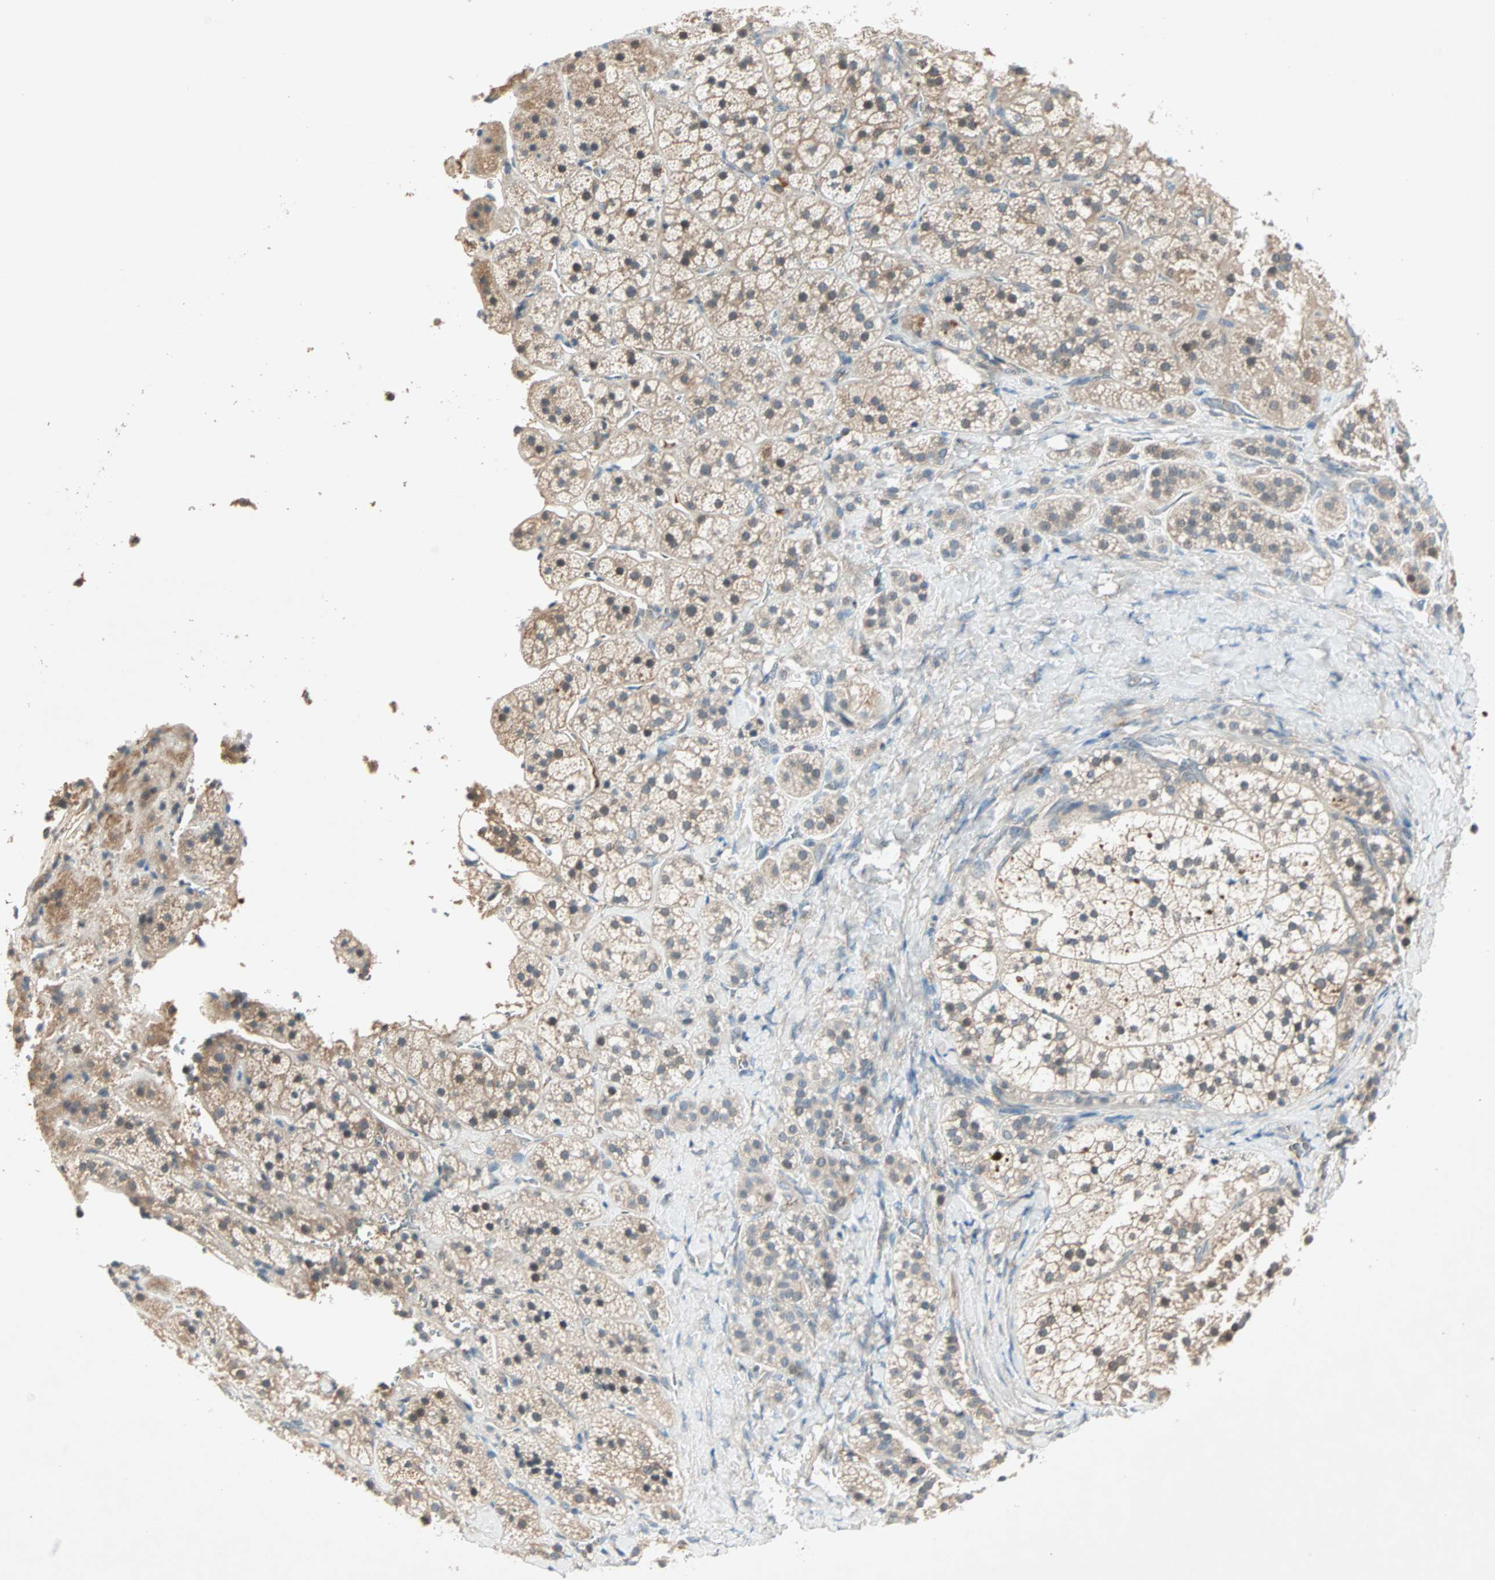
{"staining": {"intensity": "weak", "quantity": ">75%", "location": "cytoplasmic/membranous"}, "tissue": "adrenal gland", "cell_type": "Glandular cells", "image_type": "normal", "snomed": [{"axis": "morphology", "description": "Normal tissue, NOS"}, {"axis": "topography", "description": "Adrenal gland"}], "caption": "Immunohistochemical staining of benign adrenal gland reveals weak cytoplasmic/membranous protein expression in about >75% of glandular cells. (Stains: DAB (3,3'-diaminobenzidine) in brown, nuclei in blue, Microscopy: brightfield microscopy at high magnification).", "gene": "TEC", "patient": {"sex": "female", "age": 44}}